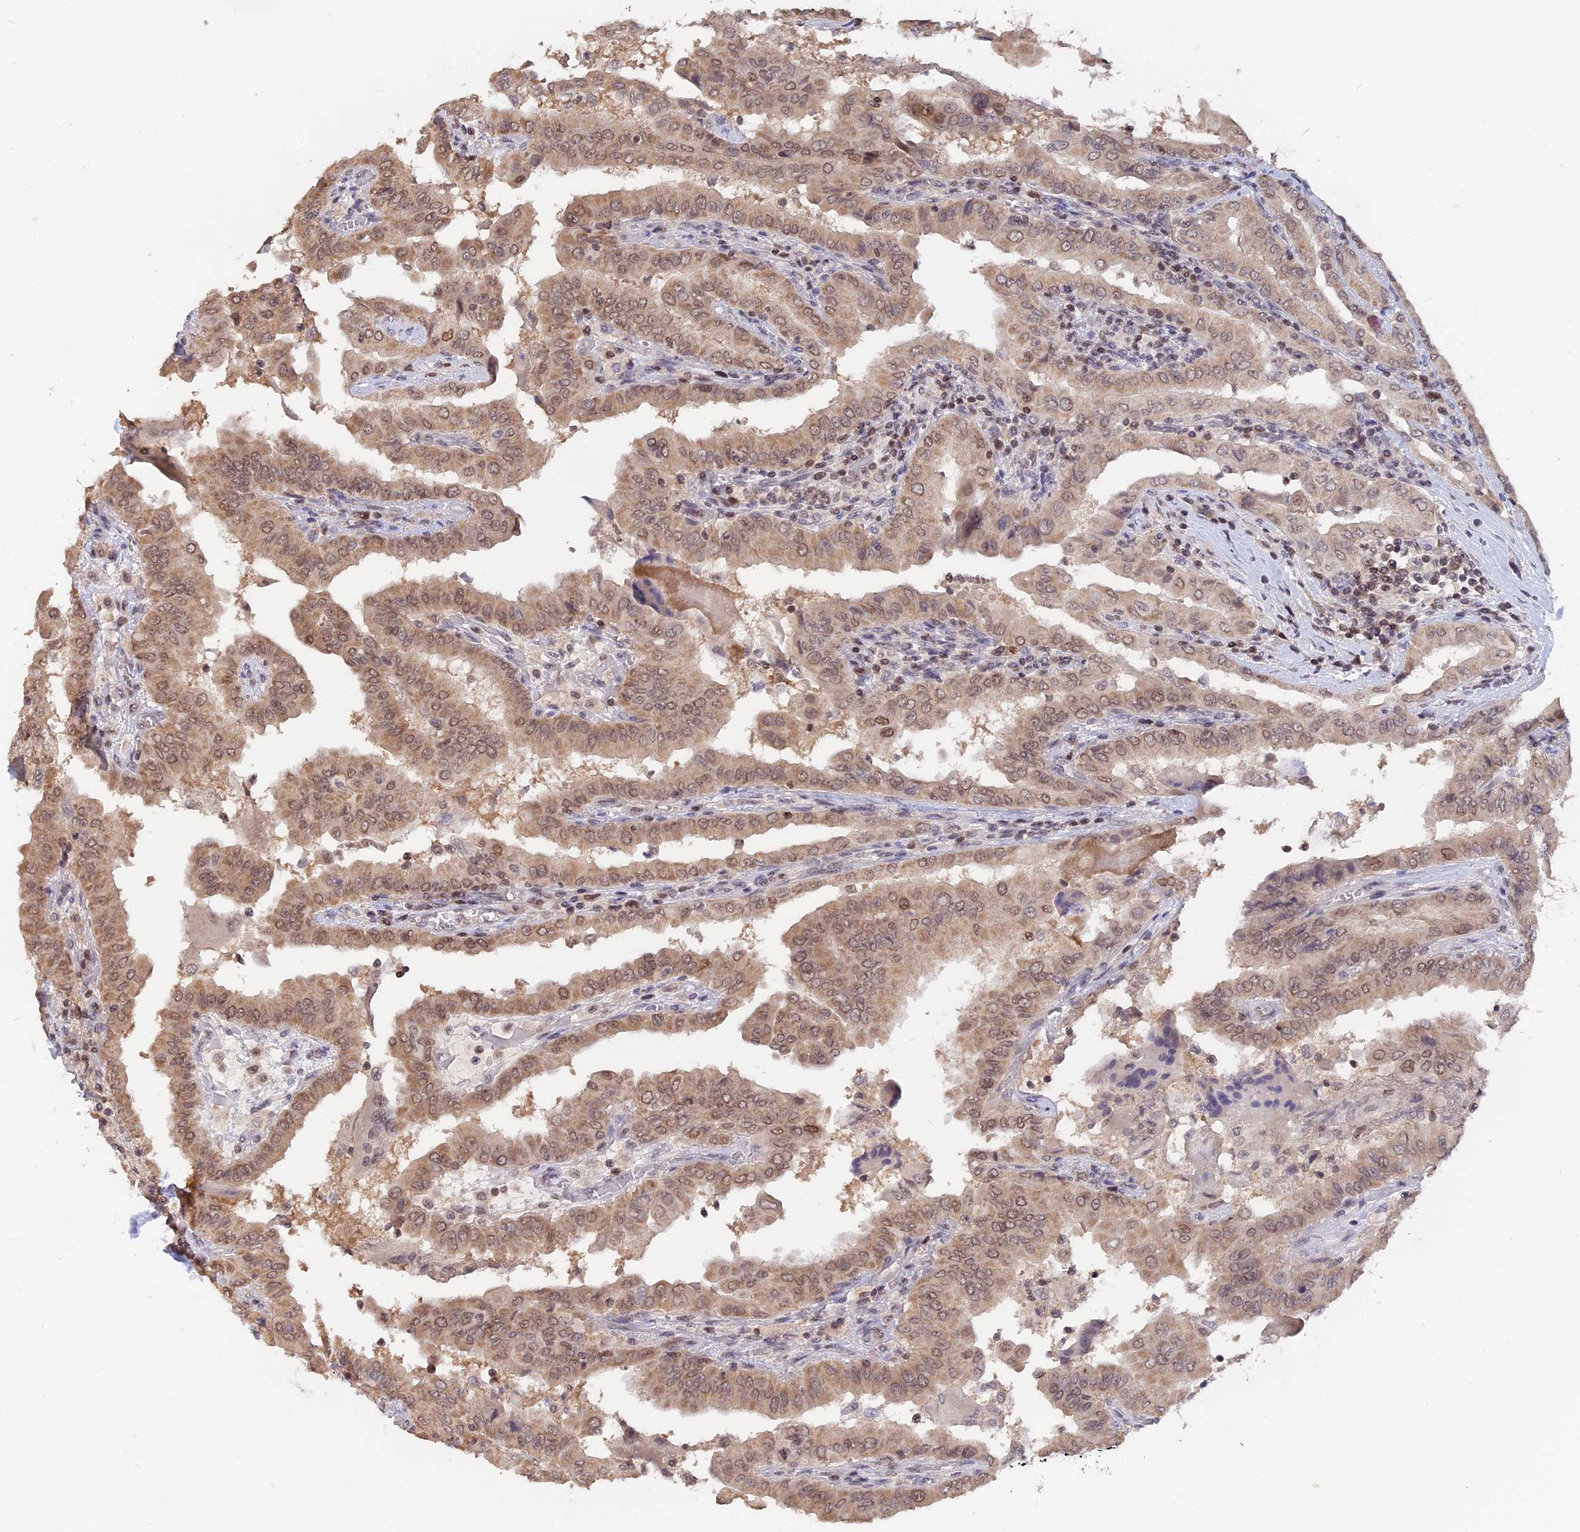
{"staining": {"intensity": "moderate", "quantity": ">75%", "location": "cytoplasmic/membranous,nuclear"}, "tissue": "thyroid cancer", "cell_type": "Tumor cells", "image_type": "cancer", "snomed": [{"axis": "morphology", "description": "Papillary adenocarcinoma, NOS"}, {"axis": "topography", "description": "Thyroid gland"}], "caption": "Immunohistochemistry (IHC) of human thyroid papillary adenocarcinoma demonstrates medium levels of moderate cytoplasmic/membranous and nuclear staining in about >75% of tumor cells.", "gene": "RFC5", "patient": {"sex": "male", "age": 33}}